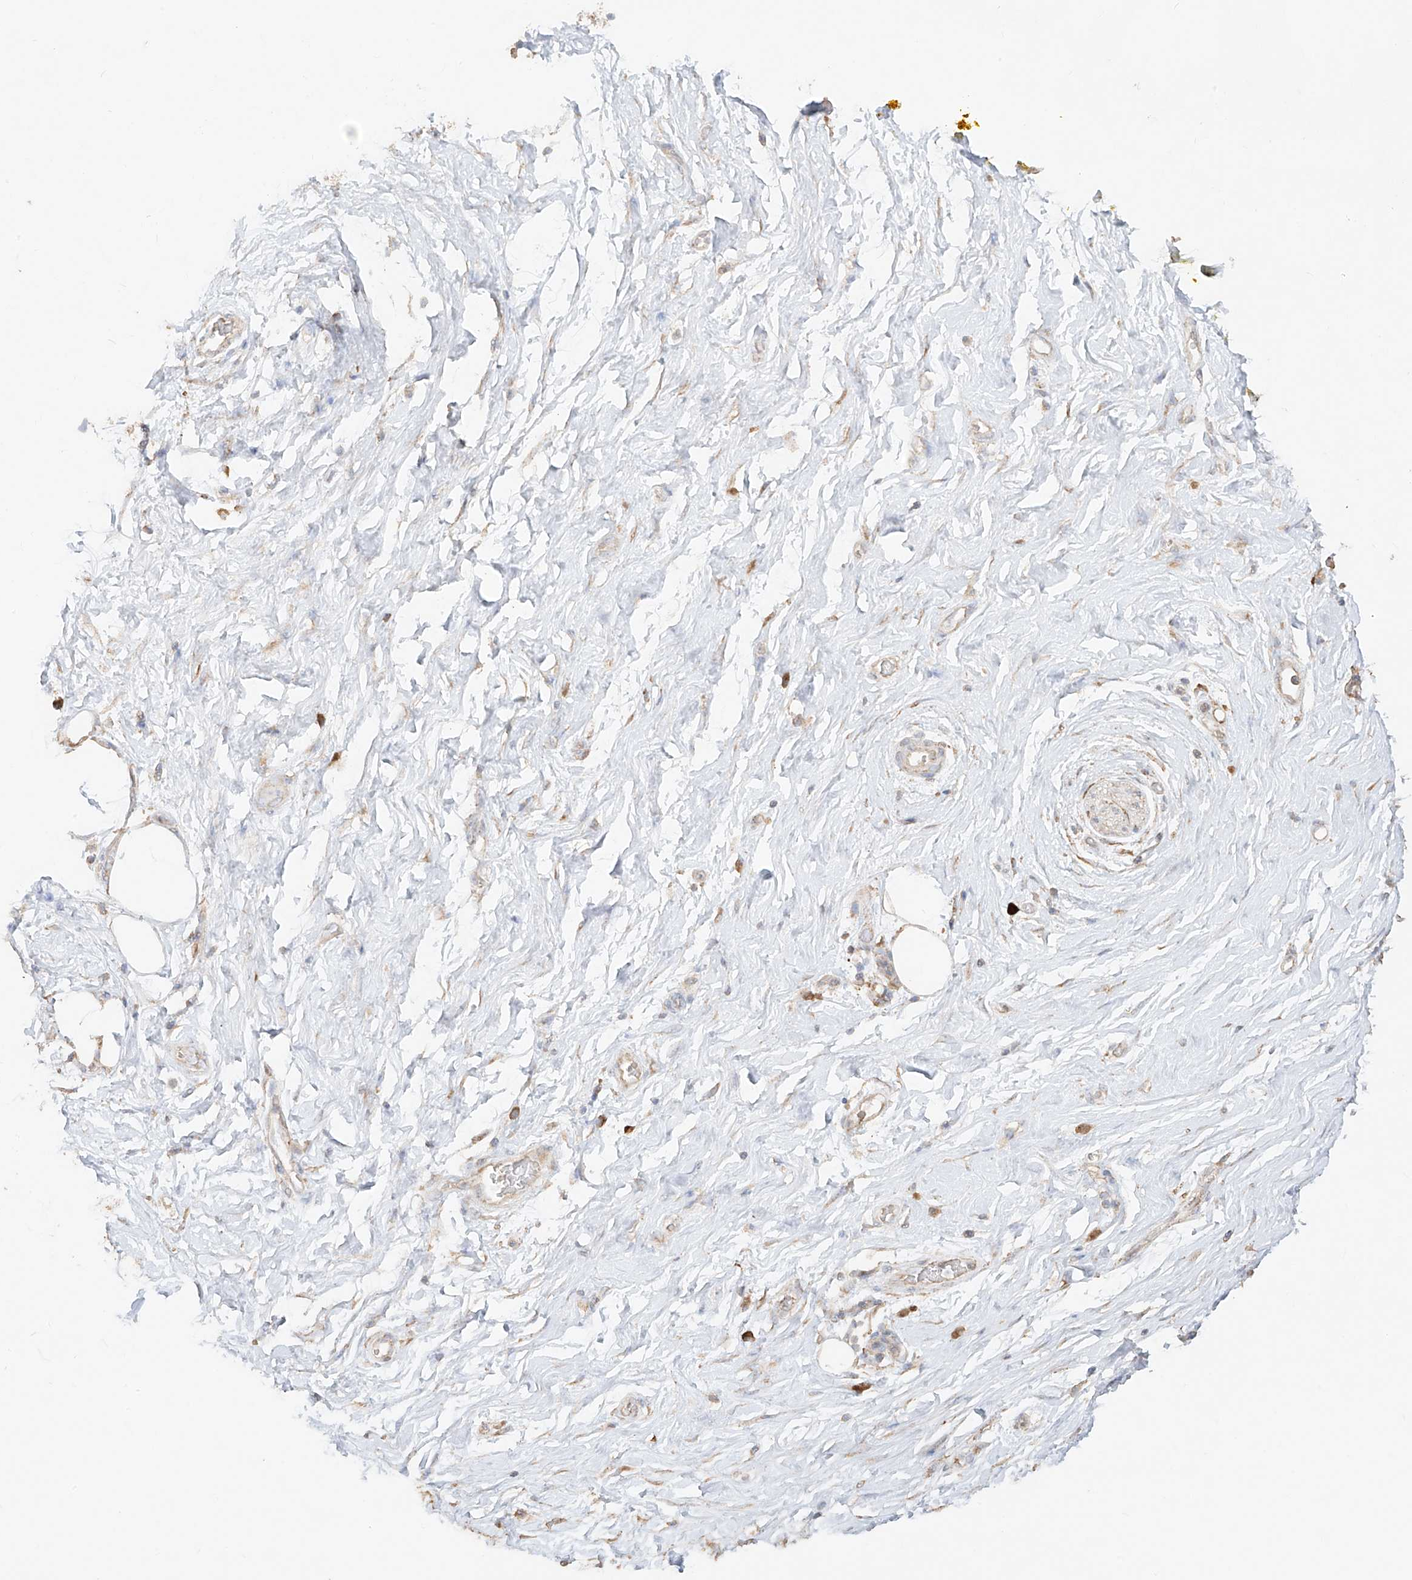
{"staining": {"intensity": "moderate", "quantity": ">75%", "location": "cytoplasmic/membranous"}, "tissue": "adipose tissue", "cell_type": "Adipocytes", "image_type": "normal", "snomed": [{"axis": "morphology", "description": "Normal tissue, NOS"}, {"axis": "morphology", "description": "Adenocarcinoma, NOS"}, {"axis": "topography", "description": "Pancreas"}, {"axis": "topography", "description": "Peripheral nerve tissue"}], "caption": "Immunohistochemistry photomicrograph of benign adipose tissue: adipose tissue stained using IHC shows medium levels of moderate protein expression localized specifically in the cytoplasmic/membranous of adipocytes, appearing as a cytoplasmic/membranous brown color.", "gene": "COLGALT2", "patient": {"sex": "male", "age": 59}}